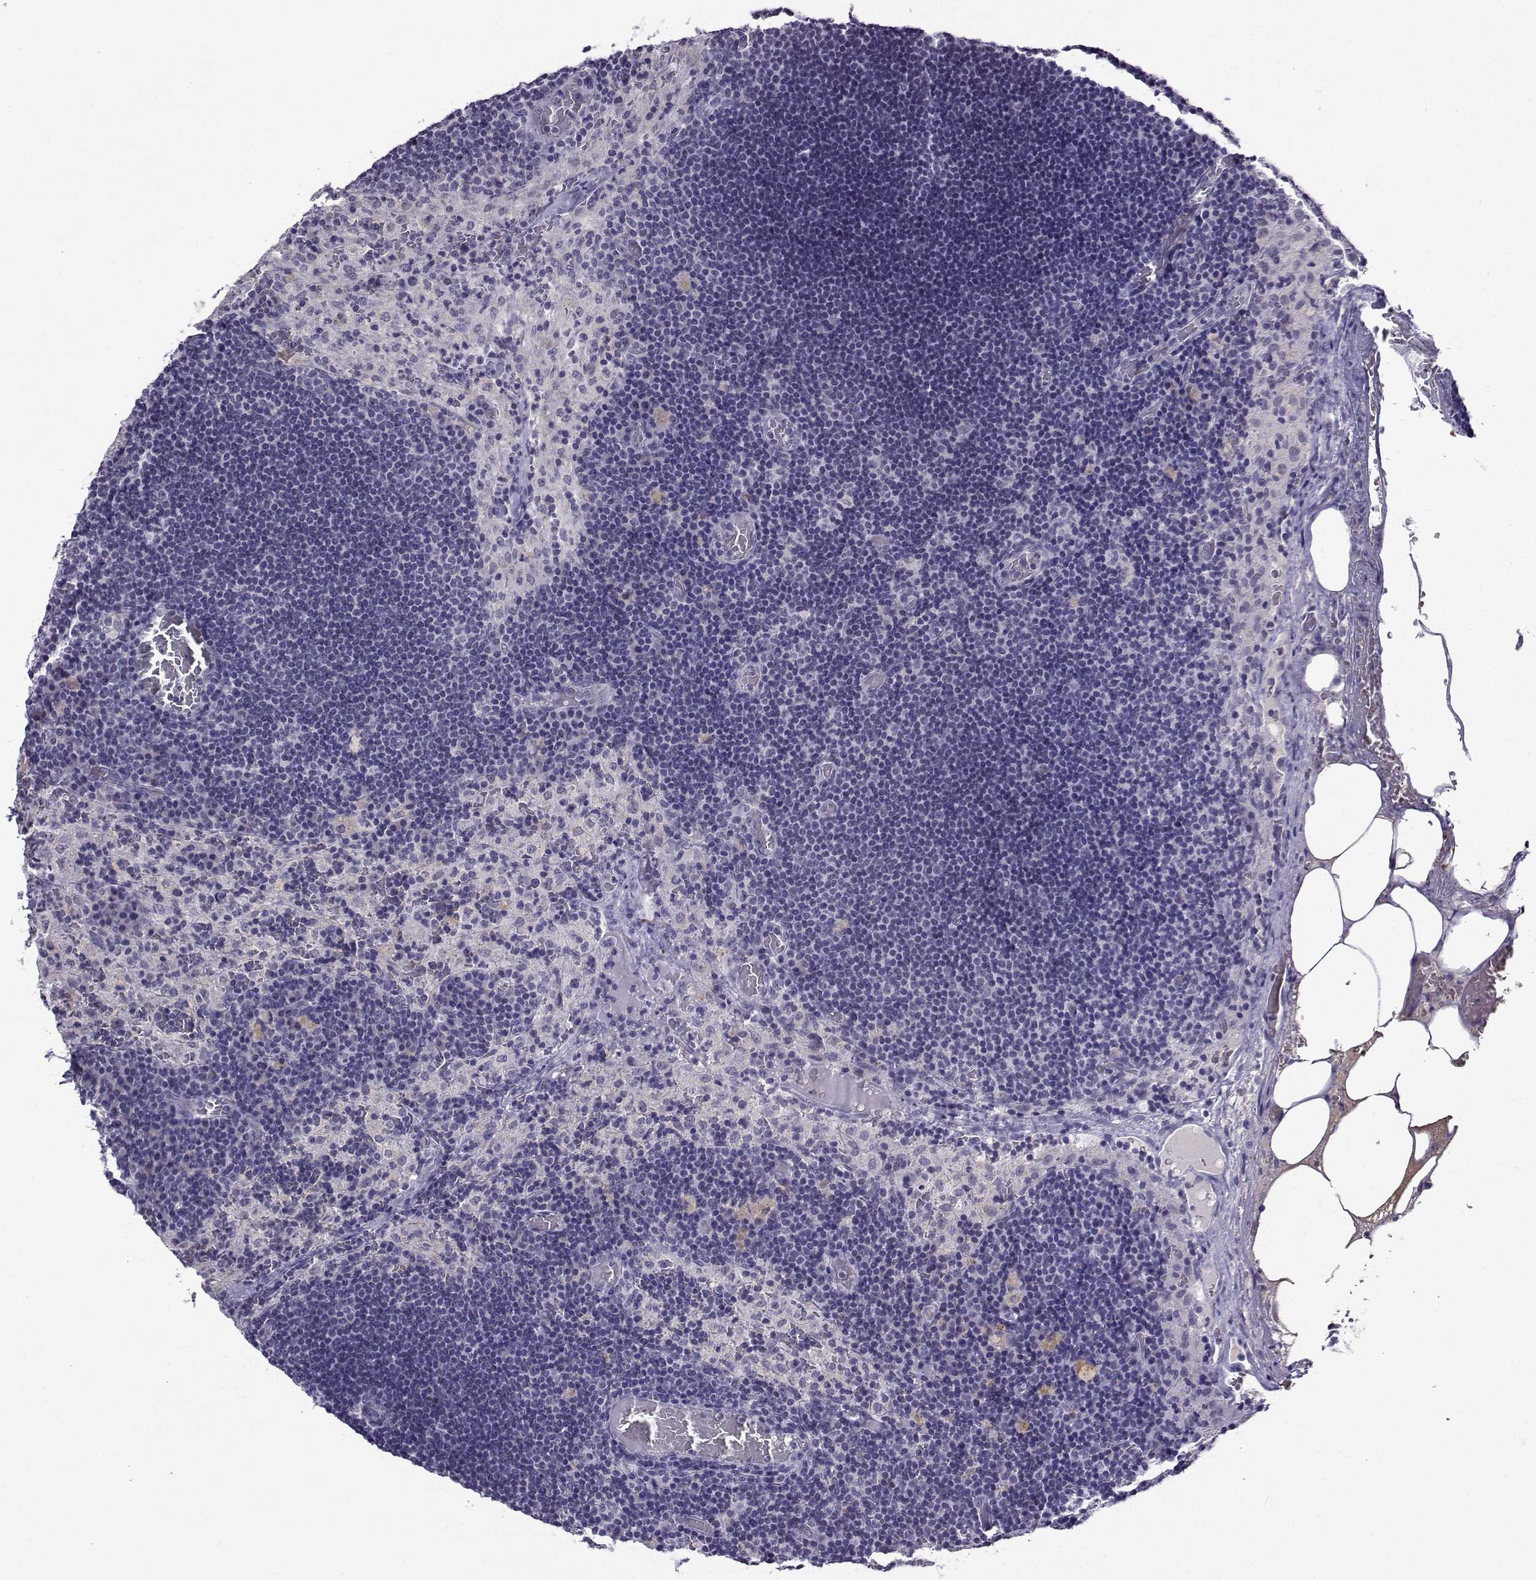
{"staining": {"intensity": "negative", "quantity": "none", "location": "none"}, "tissue": "lymph node", "cell_type": "Germinal center cells", "image_type": "normal", "snomed": [{"axis": "morphology", "description": "Normal tissue, NOS"}, {"axis": "topography", "description": "Lymph node"}], "caption": "Immunohistochemical staining of normal human lymph node exhibits no significant positivity in germinal center cells.", "gene": "LRFN2", "patient": {"sex": "male", "age": 63}}